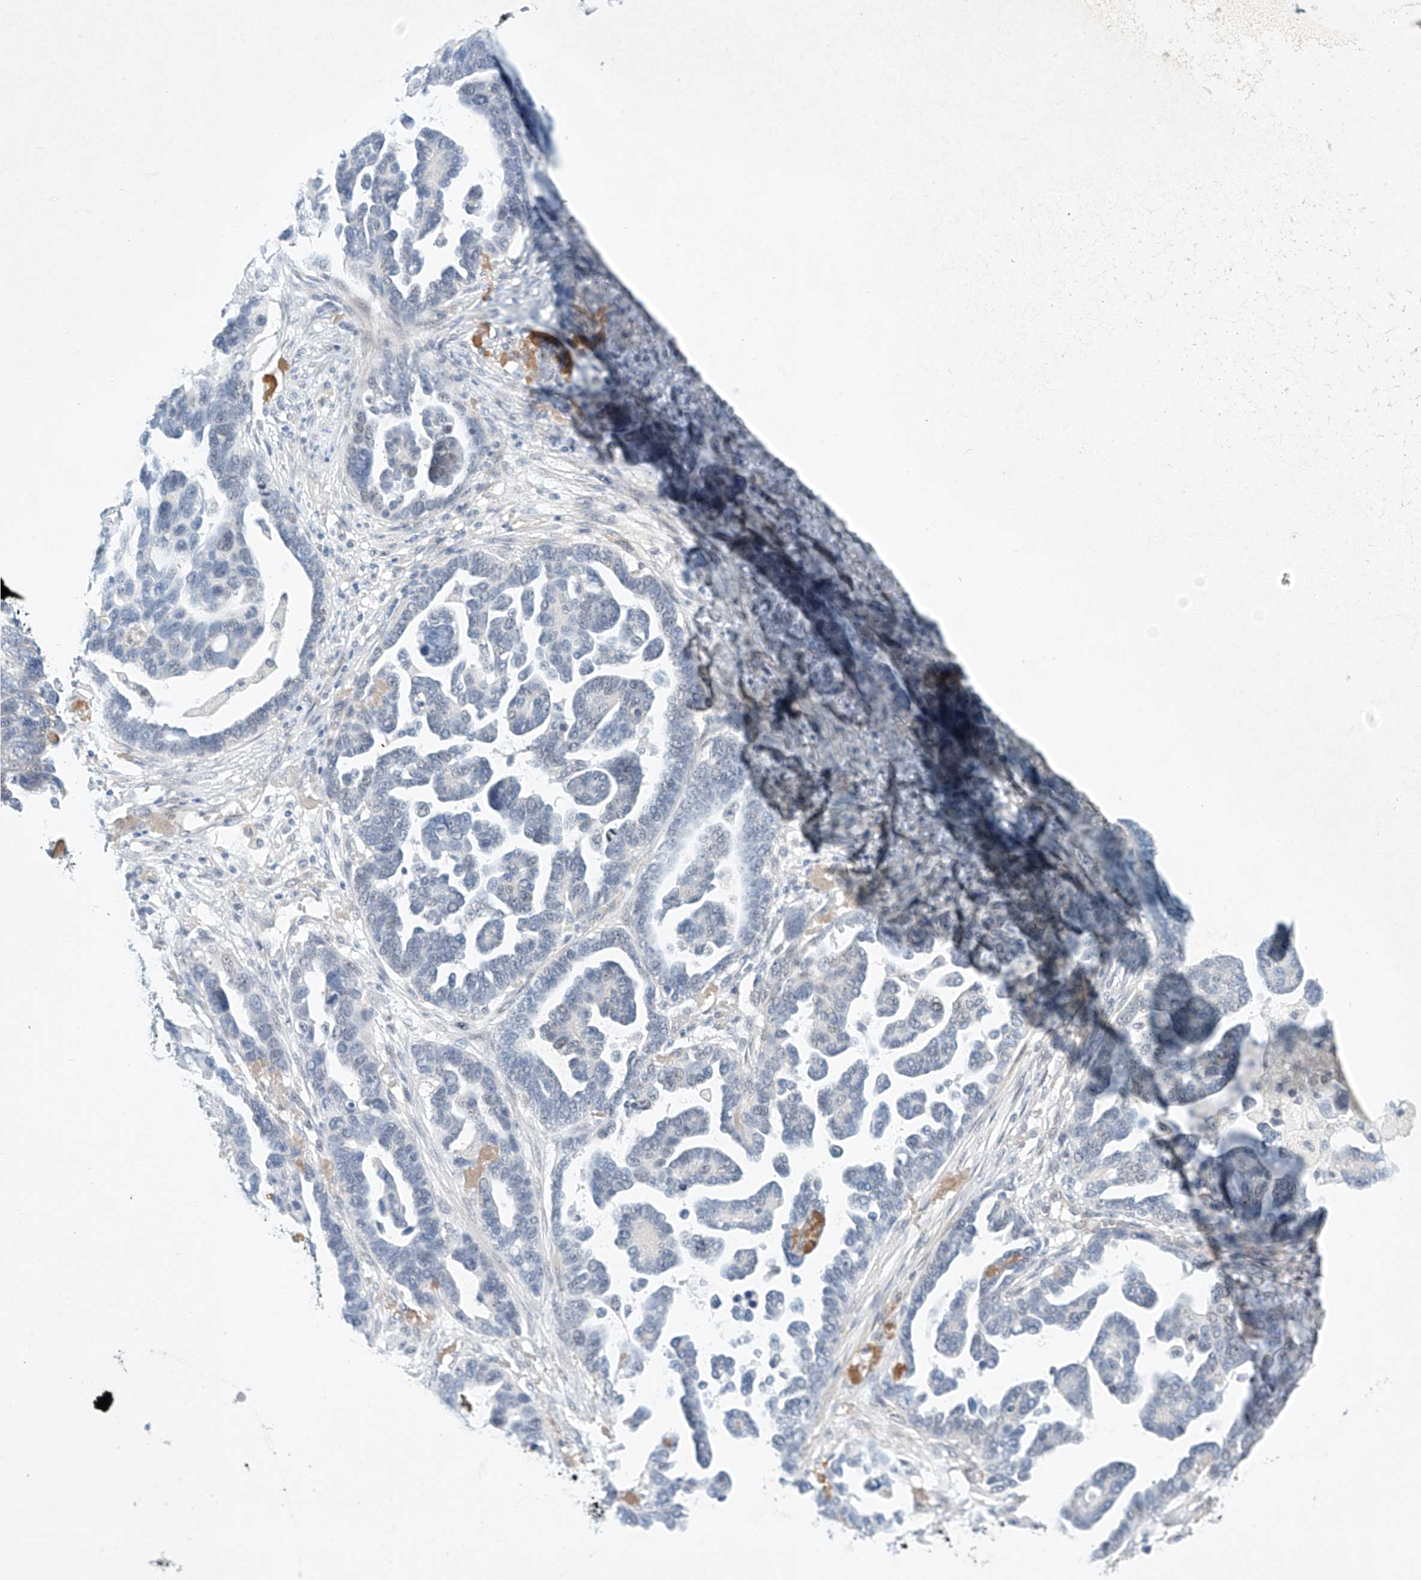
{"staining": {"intensity": "negative", "quantity": "none", "location": "none"}, "tissue": "ovarian cancer", "cell_type": "Tumor cells", "image_type": "cancer", "snomed": [{"axis": "morphology", "description": "Cystadenocarcinoma, serous, NOS"}, {"axis": "topography", "description": "Ovary"}], "caption": "A photomicrograph of human serous cystadenocarcinoma (ovarian) is negative for staining in tumor cells.", "gene": "REEP2", "patient": {"sex": "female", "age": 54}}